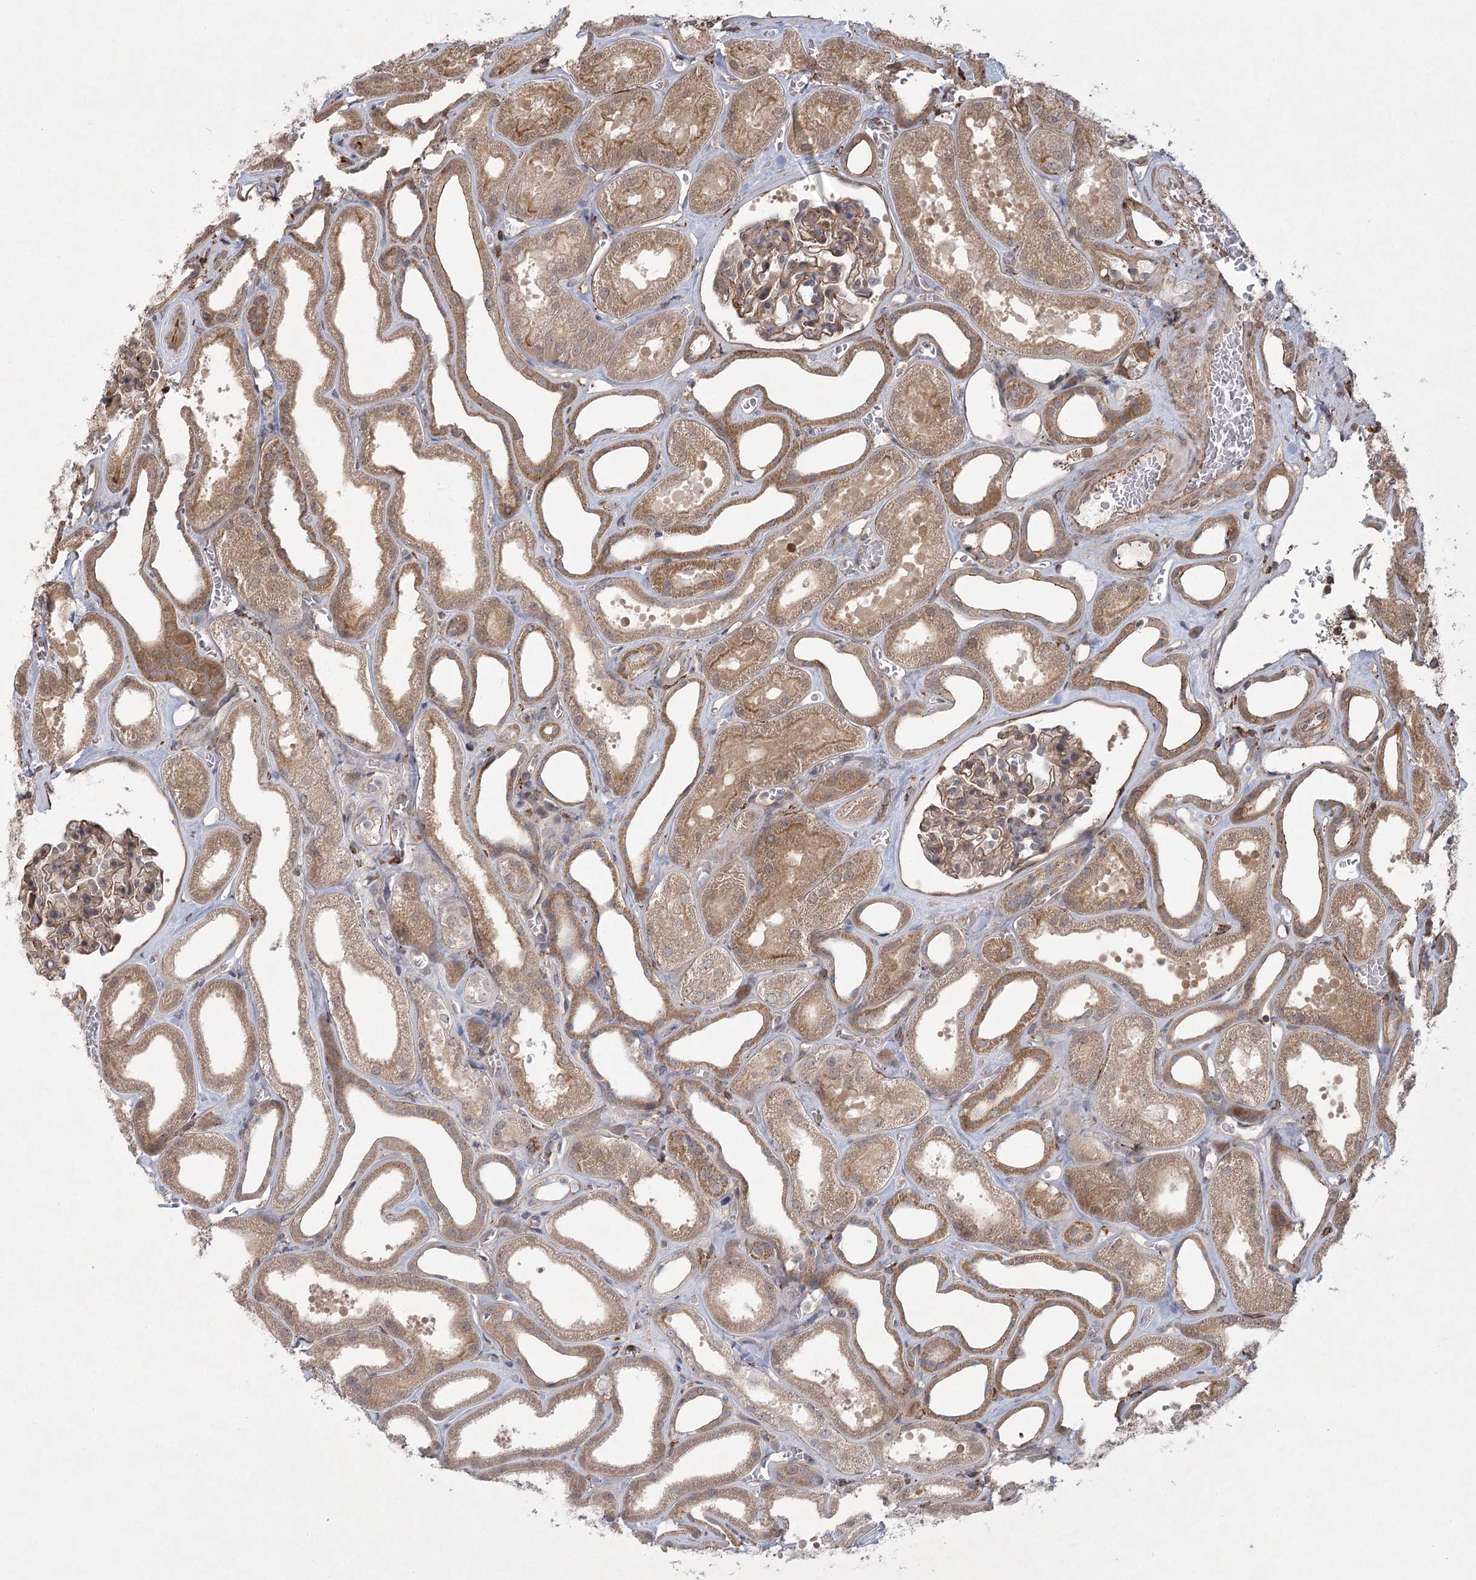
{"staining": {"intensity": "negative", "quantity": "none", "location": "none"}, "tissue": "kidney", "cell_type": "Cells in glomeruli", "image_type": "normal", "snomed": [{"axis": "morphology", "description": "Normal tissue, NOS"}, {"axis": "morphology", "description": "Adenocarcinoma, NOS"}, {"axis": "topography", "description": "Kidney"}], "caption": "IHC photomicrograph of unremarkable human kidney stained for a protein (brown), which displays no expression in cells in glomeruli. The staining is performed using DAB (3,3'-diaminobenzidine) brown chromogen with nuclei counter-stained in using hematoxylin.", "gene": "MEPE", "patient": {"sex": "female", "age": 68}}